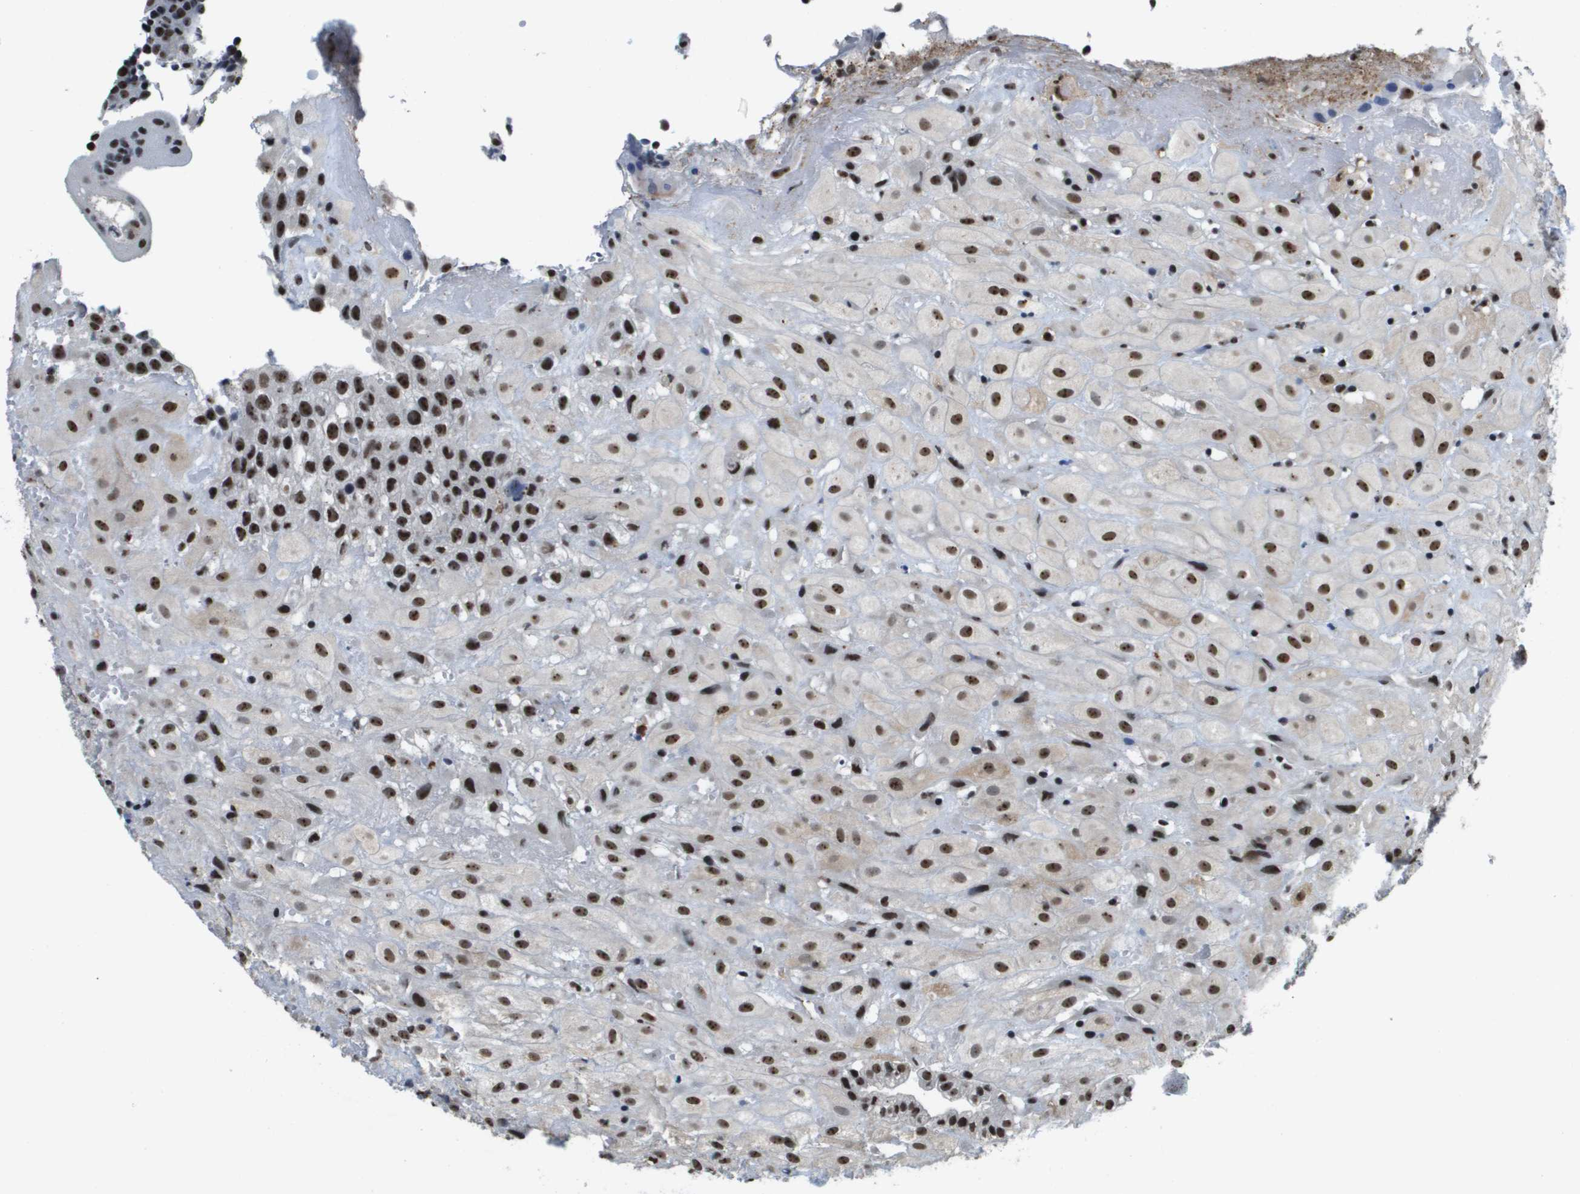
{"staining": {"intensity": "strong", "quantity": ">75%", "location": "nuclear"}, "tissue": "placenta", "cell_type": "Decidual cells", "image_type": "normal", "snomed": [{"axis": "morphology", "description": "Normal tissue, NOS"}, {"axis": "topography", "description": "Placenta"}], "caption": "A high amount of strong nuclear positivity is appreciated in about >75% of decidual cells in benign placenta. Nuclei are stained in blue.", "gene": "EP400", "patient": {"sex": "female", "age": 18}}